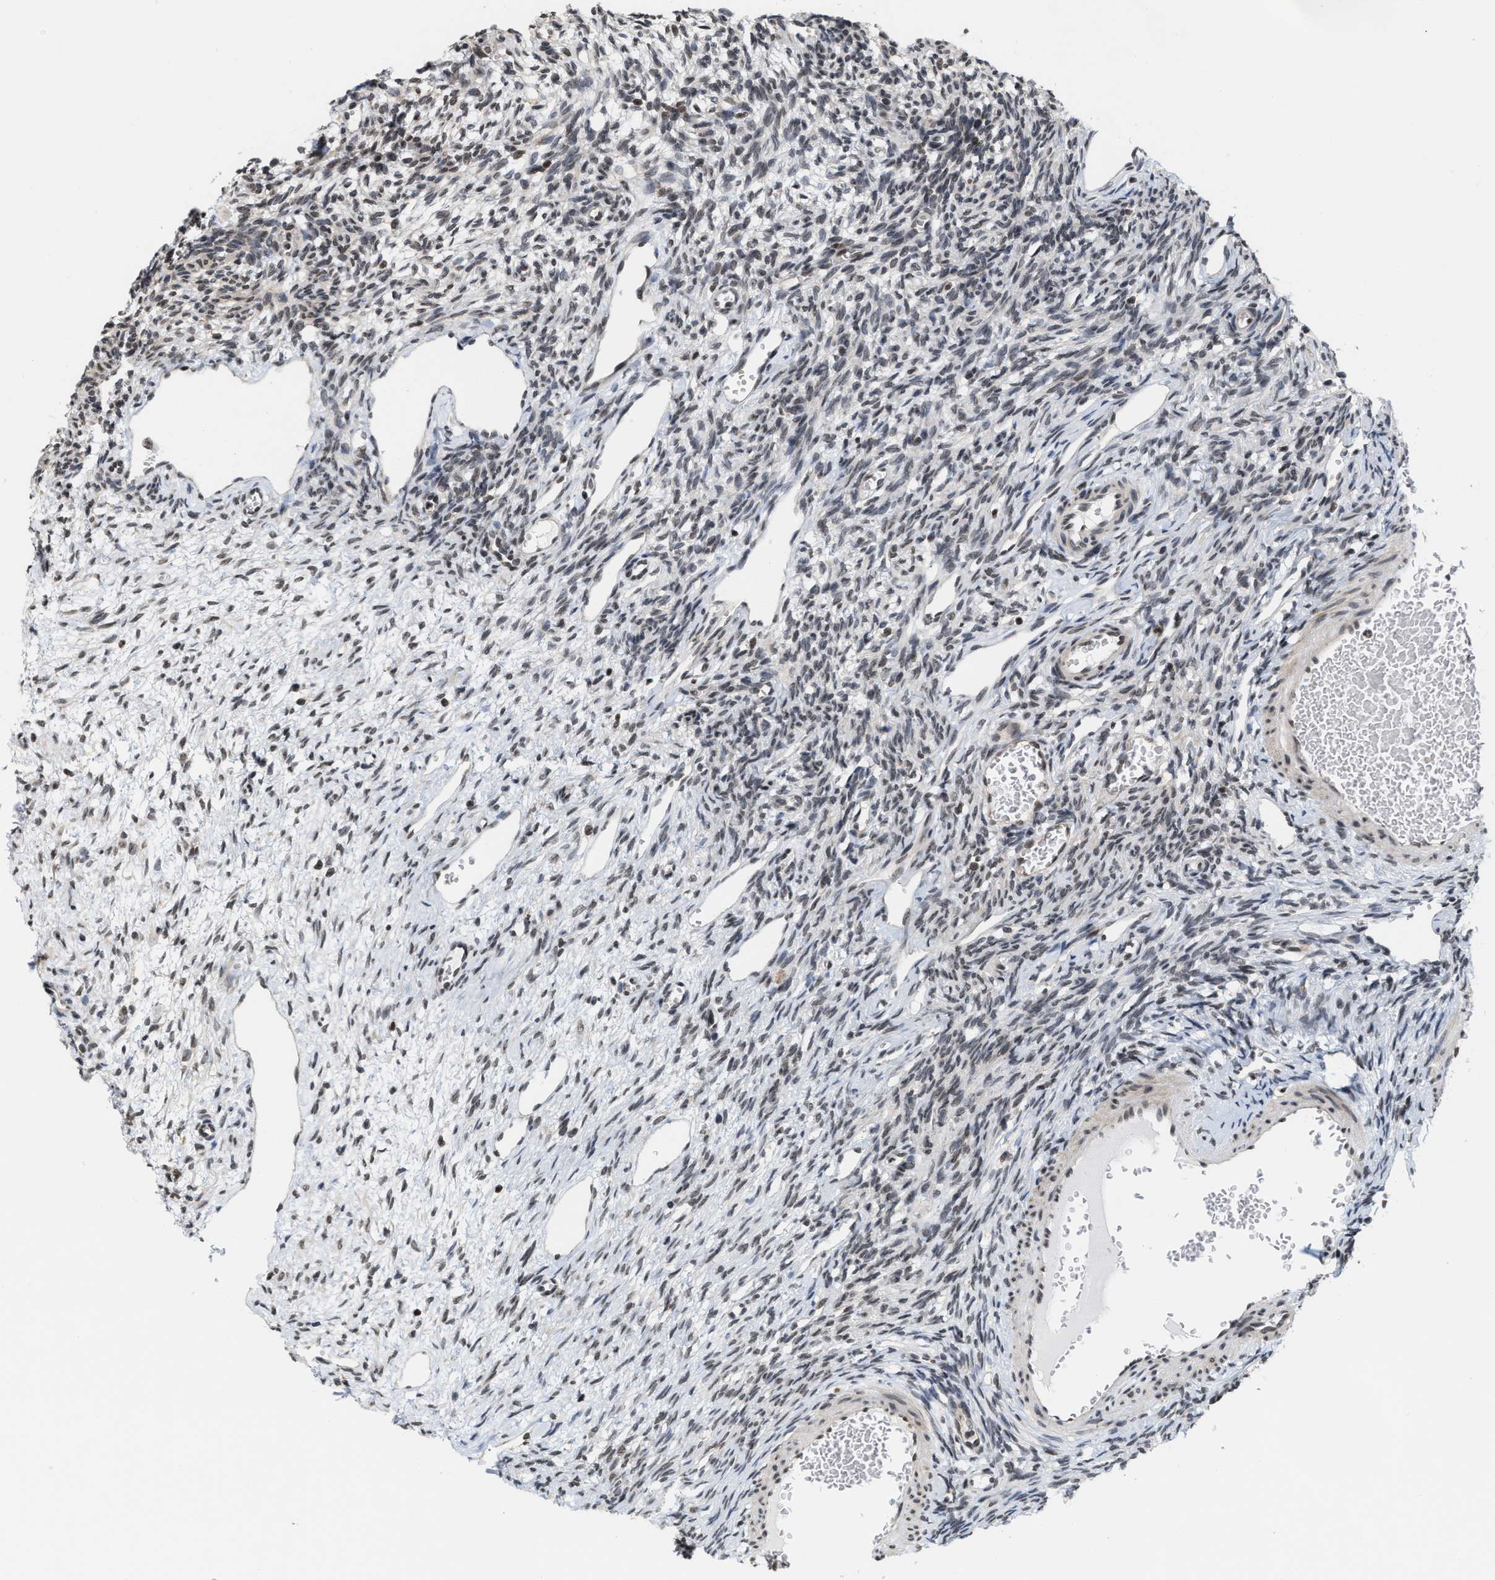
{"staining": {"intensity": "weak", "quantity": ">75%", "location": "nuclear"}, "tissue": "ovary", "cell_type": "Ovarian stroma cells", "image_type": "normal", "snomed": [{"axis": "morphology", "description": "Normal tissue, NOS"}, {"axis": "topography", "description": "Ovary"}], "caption": "Immunohistochemical staining of unremarkable ovary shows weak nuclear protein positivity in about >75% of ovarian stroma cells.", "gene": "ANKRD6", "patient": {"sex": "female", "age": 33}}